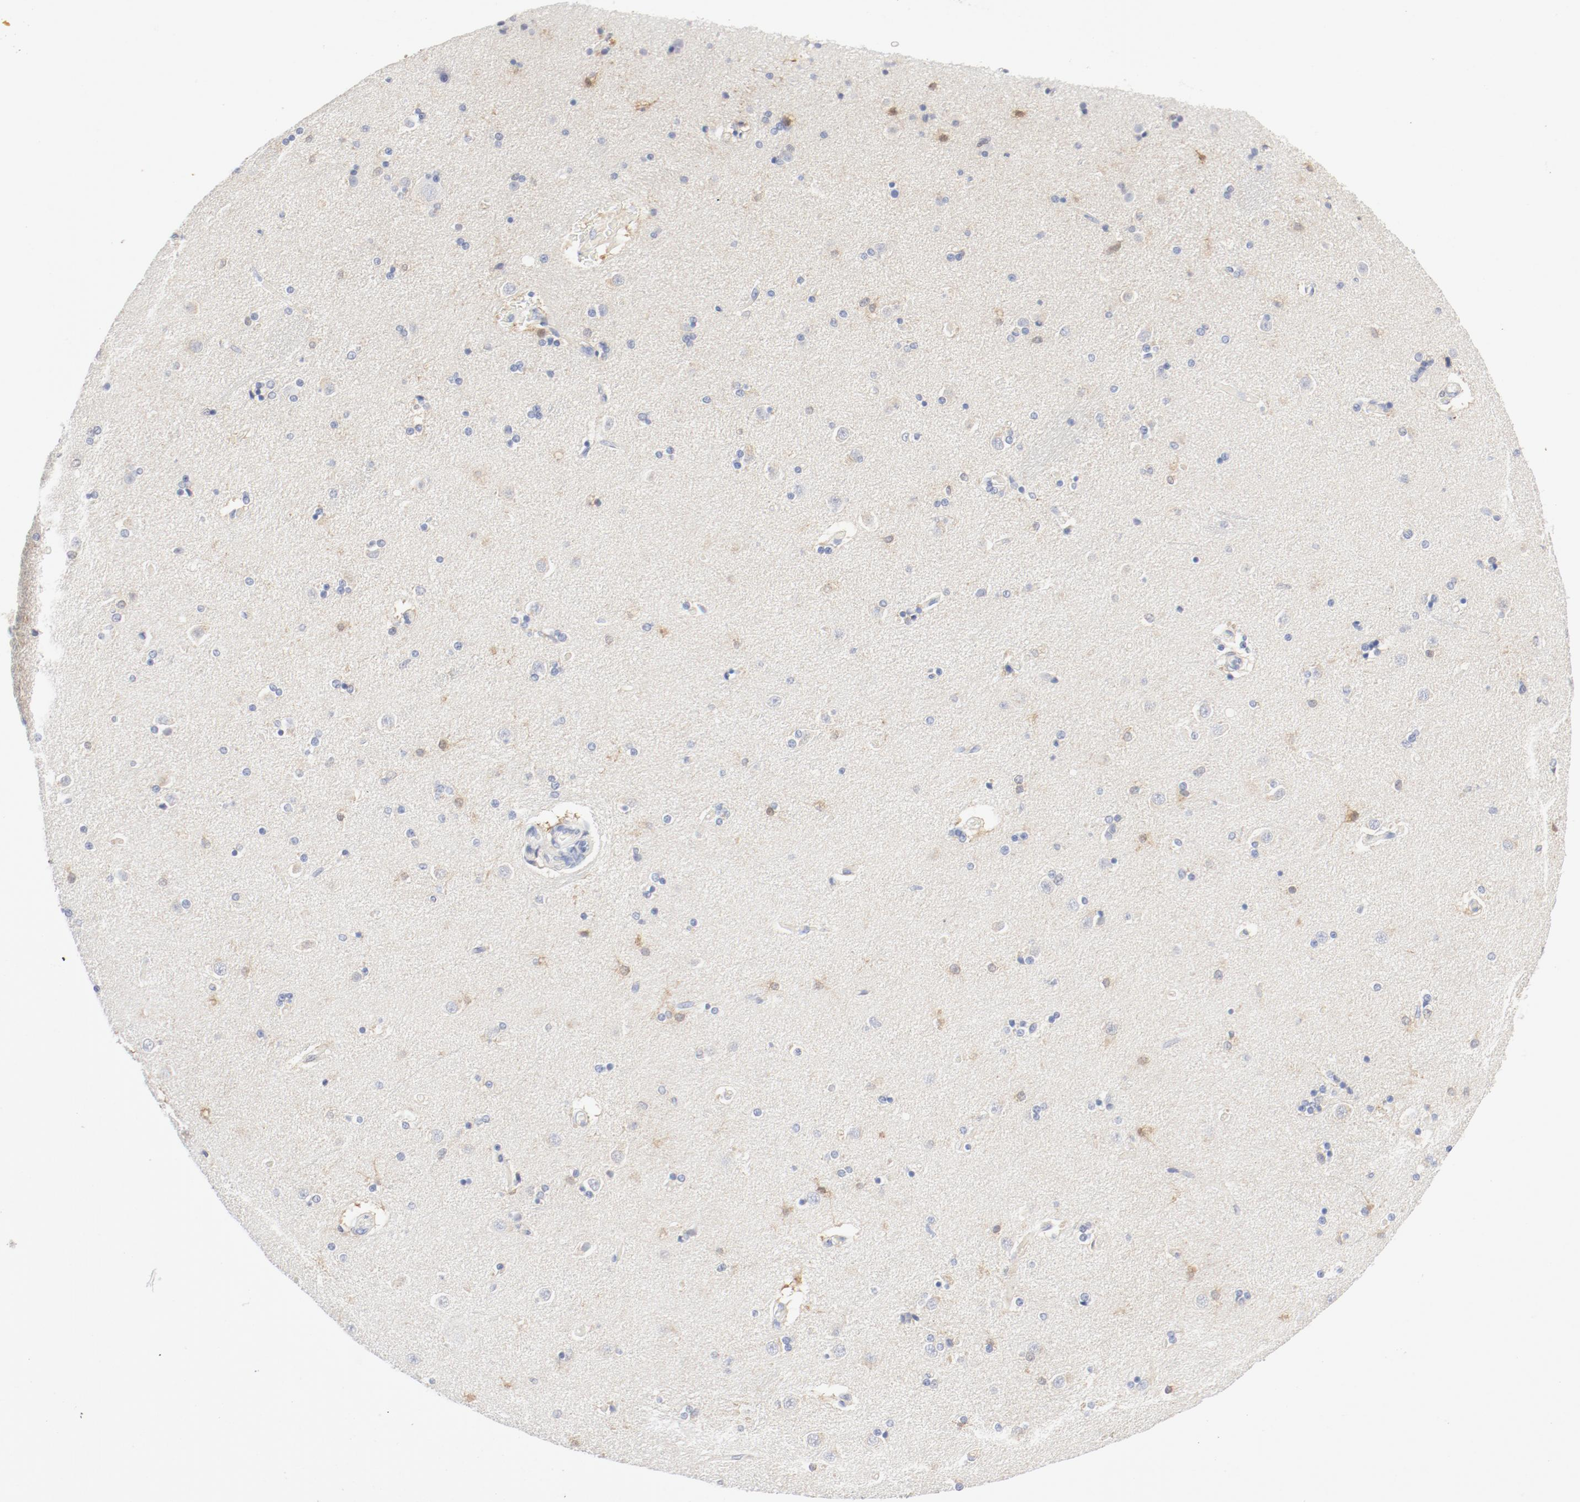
{"staining": {"intensity": "negative", "quantity": "none", "location": "none"}, "tissue": "caudate", "cell_type": "Glial cells", "image_type": "normal", "snomed": [{"axis": "morphology", "description": "Normal tissue, NOS"}, {"axis": "topography", "description": "Lateral ventricle wall"}], "caption": "Glial cells show no significant protein staining in unremarkable caudate.", "gene": "PGM1", "patient": {"sex": "female", "age": 54}}